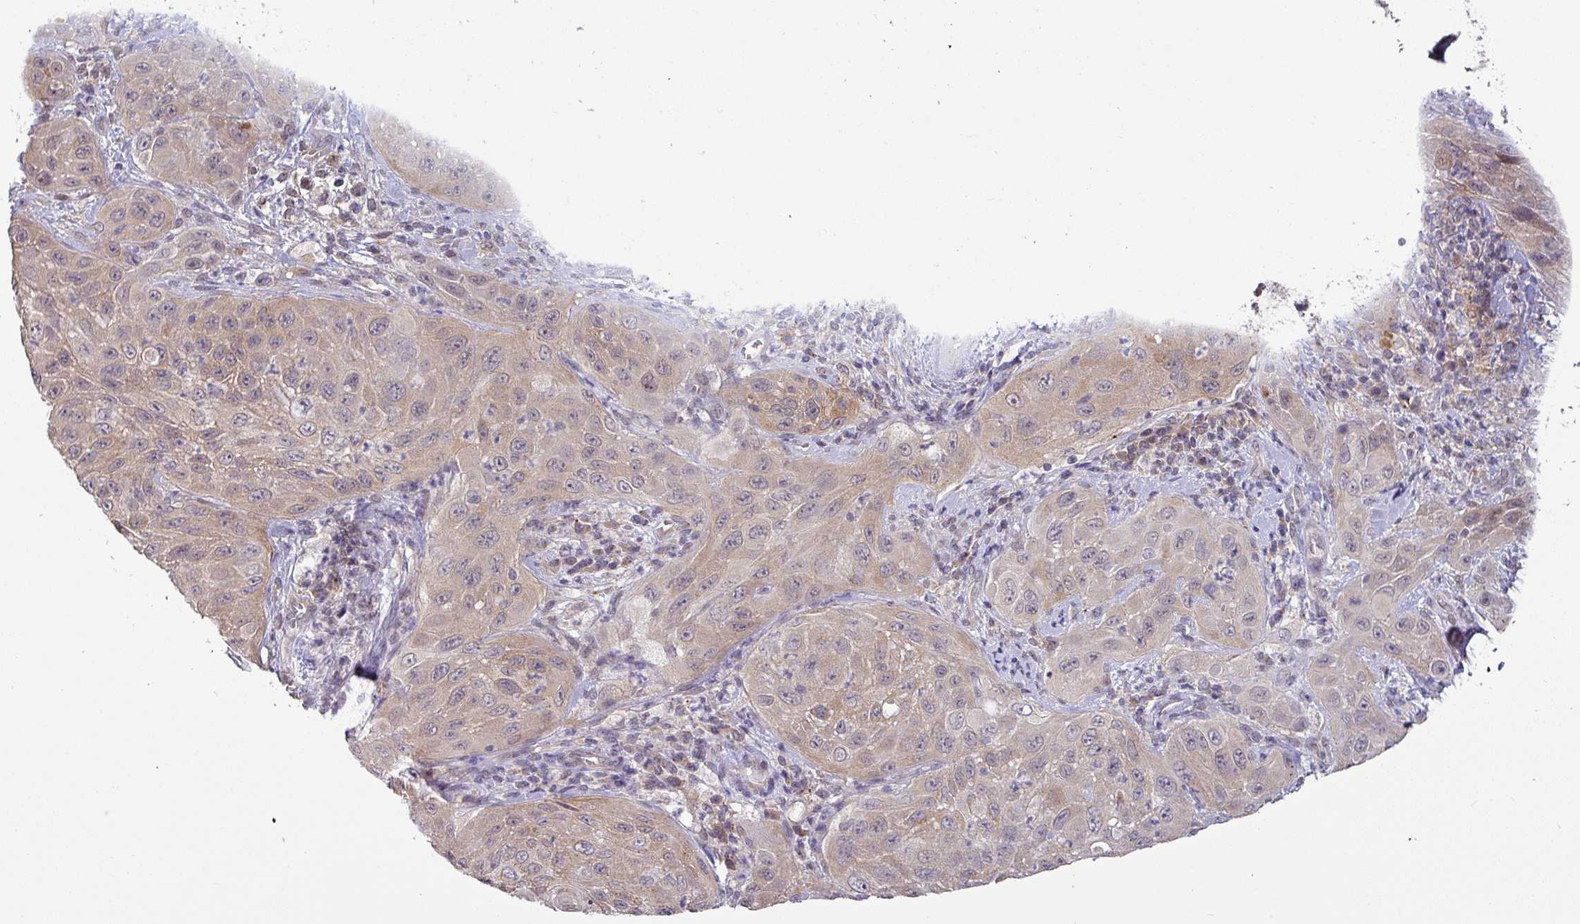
{"staining": {"intensity": "weak", "quantity": ">75%", "location": "cytoplasmic/membranous"}, "tissue": "cervical cancer", "cell_type": "Tumor cells", "image_type": "cancer", "snomed": [{"axis": "morphology", "description": "Squamous cell carcinoma, NOS"}, {"axis": "topography", "description": "Cervix"}], "caption": "IHC photomicrograph of neoplastic tissue: human cervical squamous cell carcinoma stained using immunohistochemistry demonstrates low levels of weak protein expression localized specifically in the cytoplasmic/membranous of tumor cells, appearing as a cytoplasmic/membranous brown color.", "gene": "GALNT12", "patient": {"sex": "female", "age": 42}}